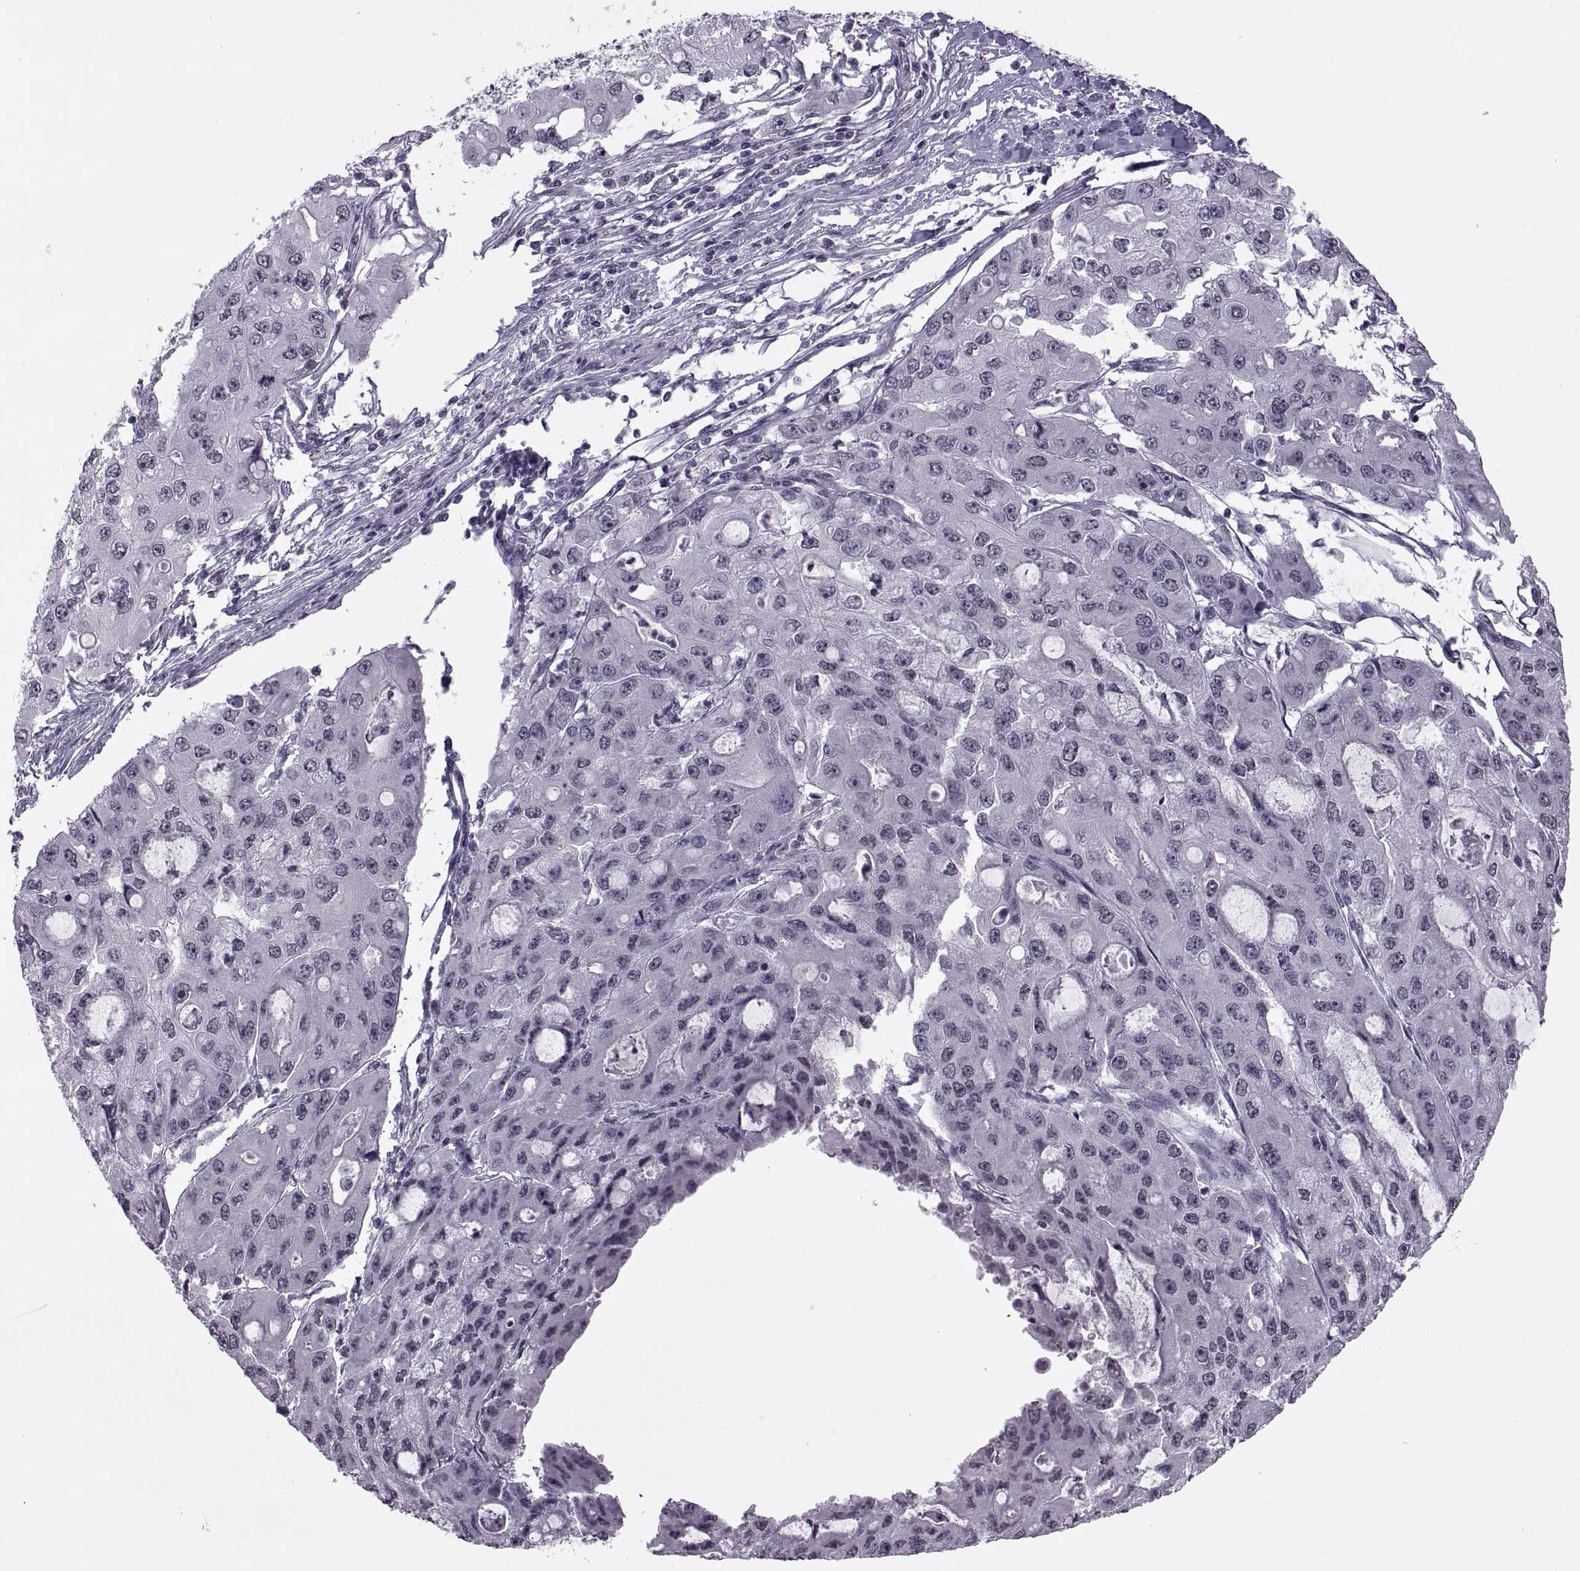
{"staining": {"intensity": "negative", "quantity": "none", "location": "none"}, "tissue": "ovarian cancer", "cell_type": "Tumor cells", "image_type": "cancer", "snomed": [{"axis": "morphology", "description": "Cystadenocarcinoma, serous, NOS"}, {"axis": "topography", "description": "Ovary"}], "caption": "IHC histopathology image of human ovarian cancer stained for a protein (brown), which demonstrates no staining in tumor cells.", "gene": "OTP", "patient": {"sex": "female", "age": 56}}